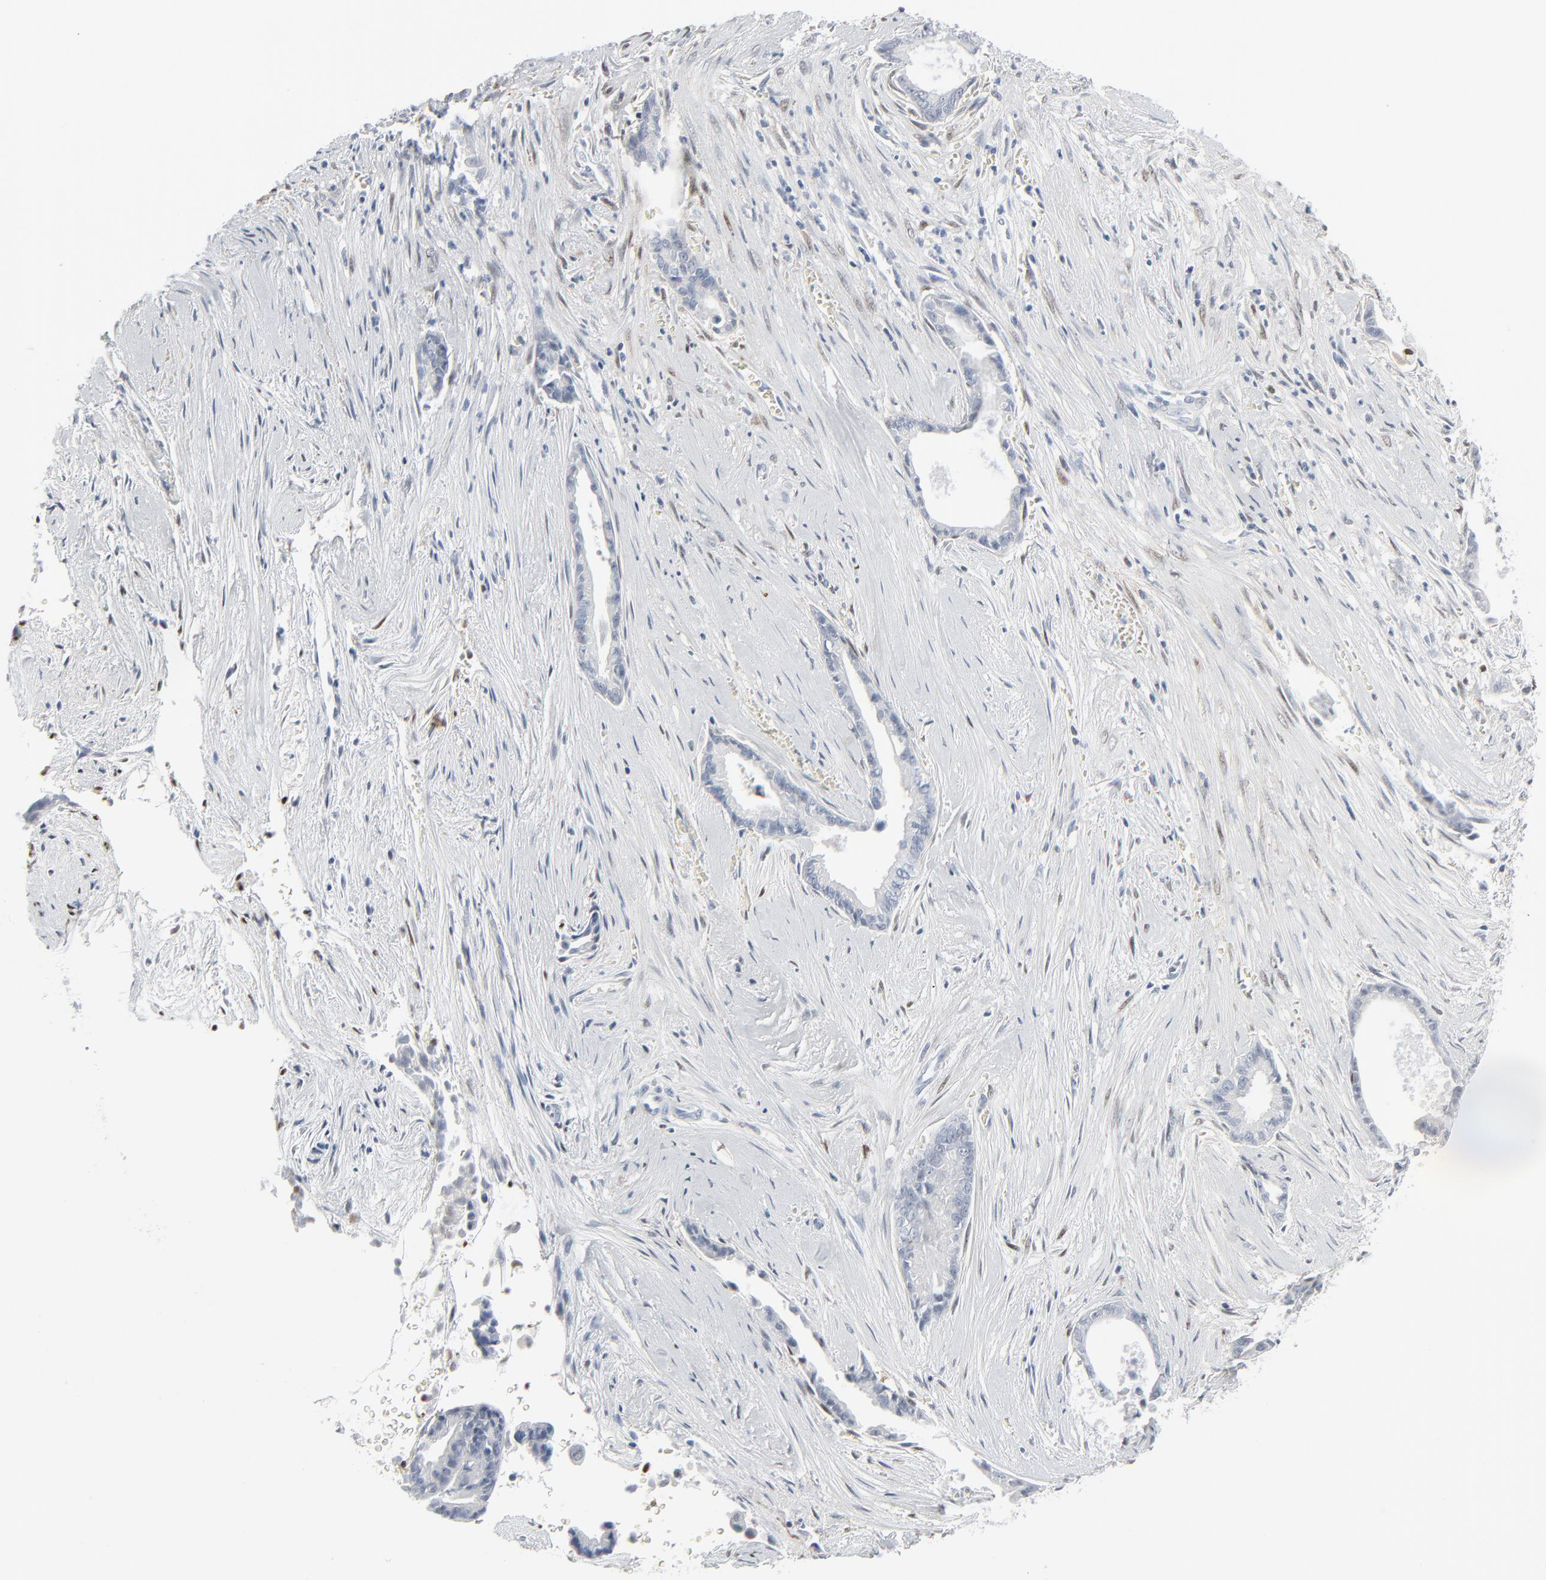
{"staining": {"intensity": "negative", "quantity": "none", "location": "none"}, "tissue": "liver cancer", "cell_type": "Tumor cells", "image_type": "cancer", "snomed": [{"axis": "morphology", "description": "Cholangiocarcinoma"}, {"axis": "topography", "description": "Liver"}], "caption": "The image displays no staining of tumor cells in liver cholangiocarcinoma.", "gene": "MITF", "patient": {"sex": "female", "age": 55}}